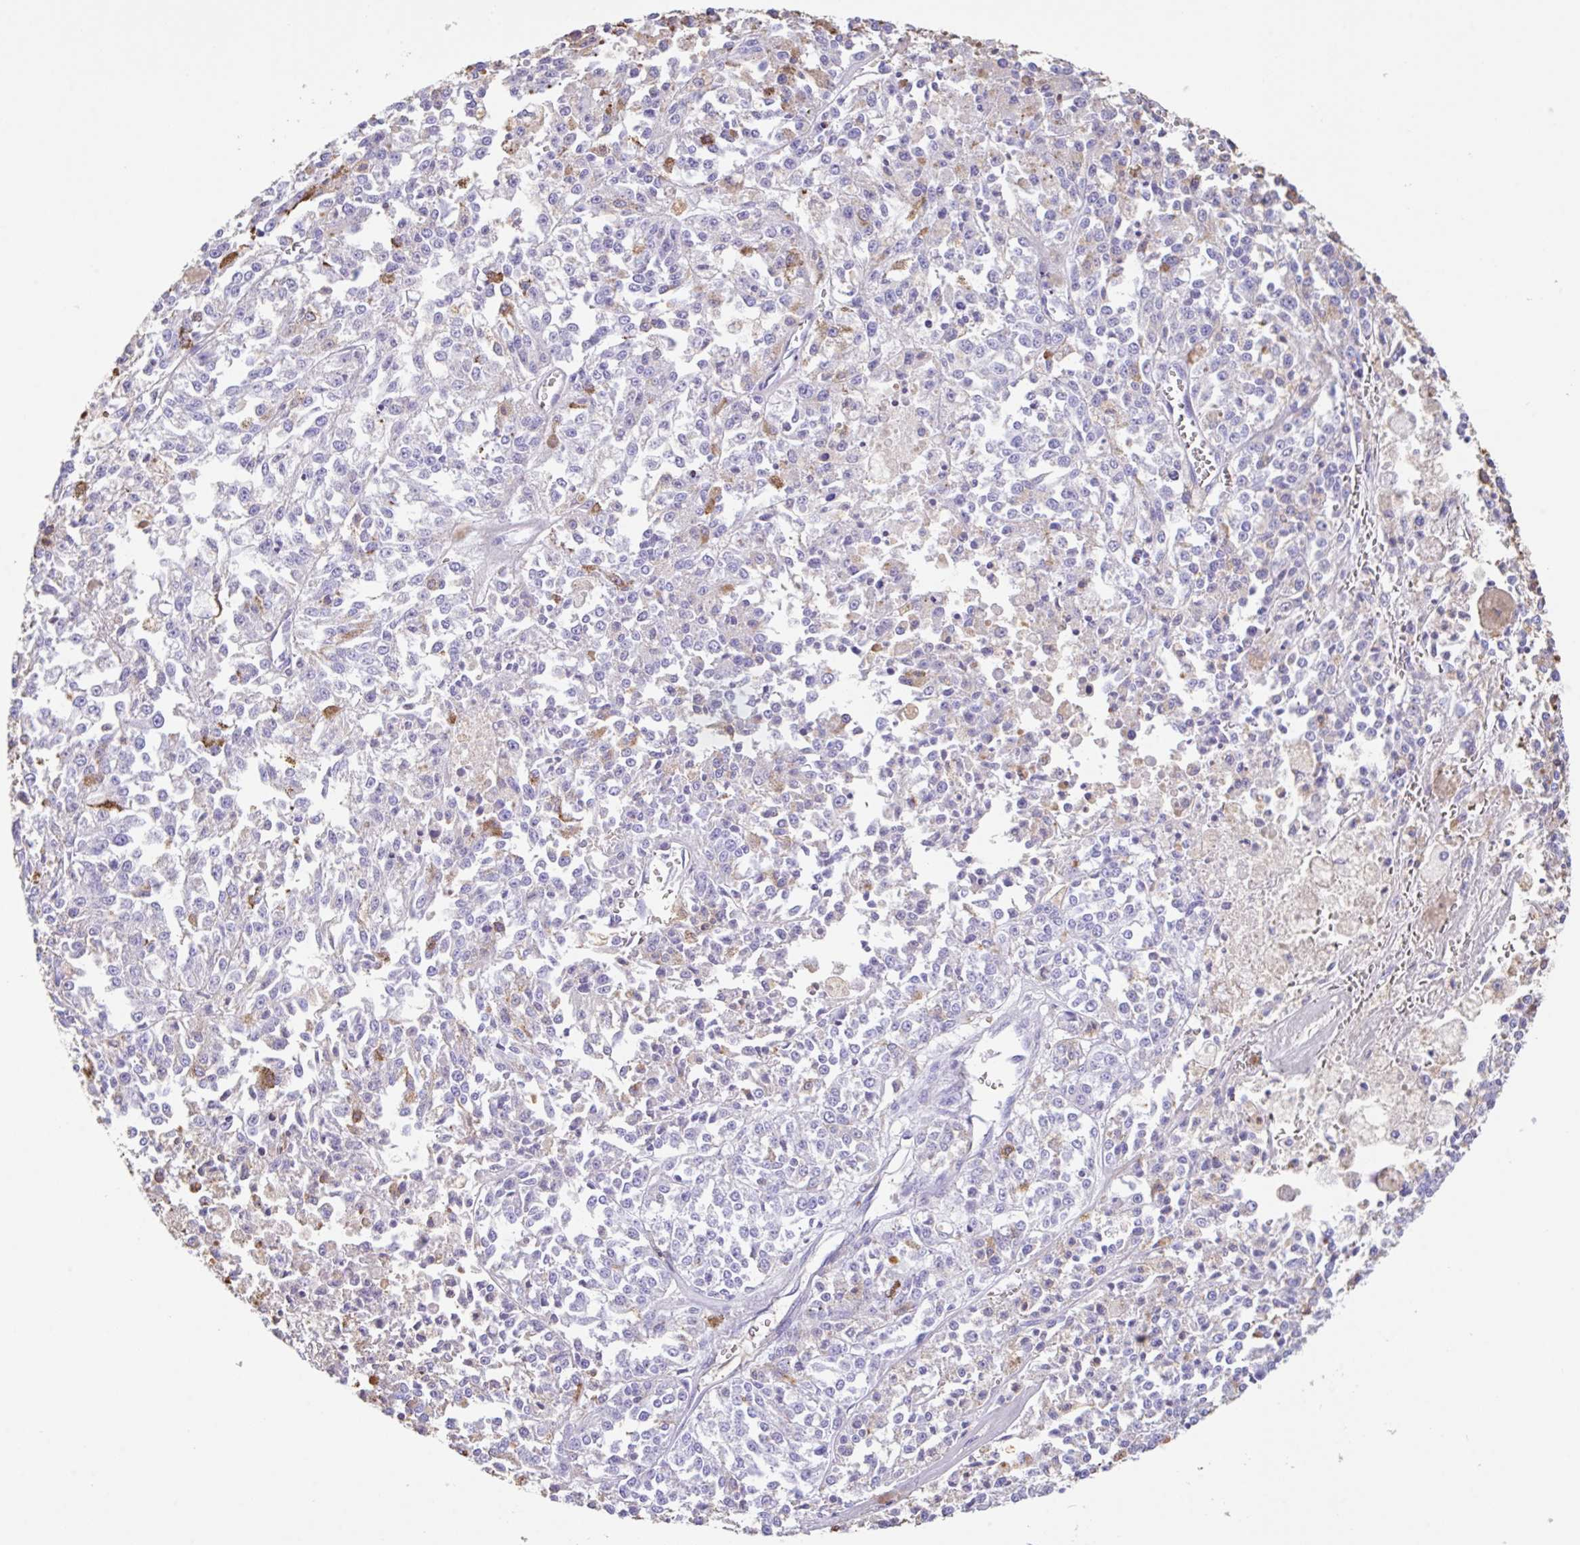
{"staining": {"intensity": "moderate", "quantity": "<25%", "location": "cytoplasmic/membranous"}, "tissue": "melanoma", "cell_type": "Tumor cells", "image_type": "cancer", "snomed": [{"axis": "morphology", "description": "Malignant melanoma, NOS"}, {"axis": "topography", "description": "Skin"}], "caption": "IHC histopathology image of neoplastic tissue: melanoma stained using IHC displays low levels of moderate protein expression localized specifically in the cytoplasmic/membranous of tumor cells, appearing as a cytoplasmic/membranous brown color.", "gene": "HOXC12", "patient": {"sex": "female", "age": 64}}